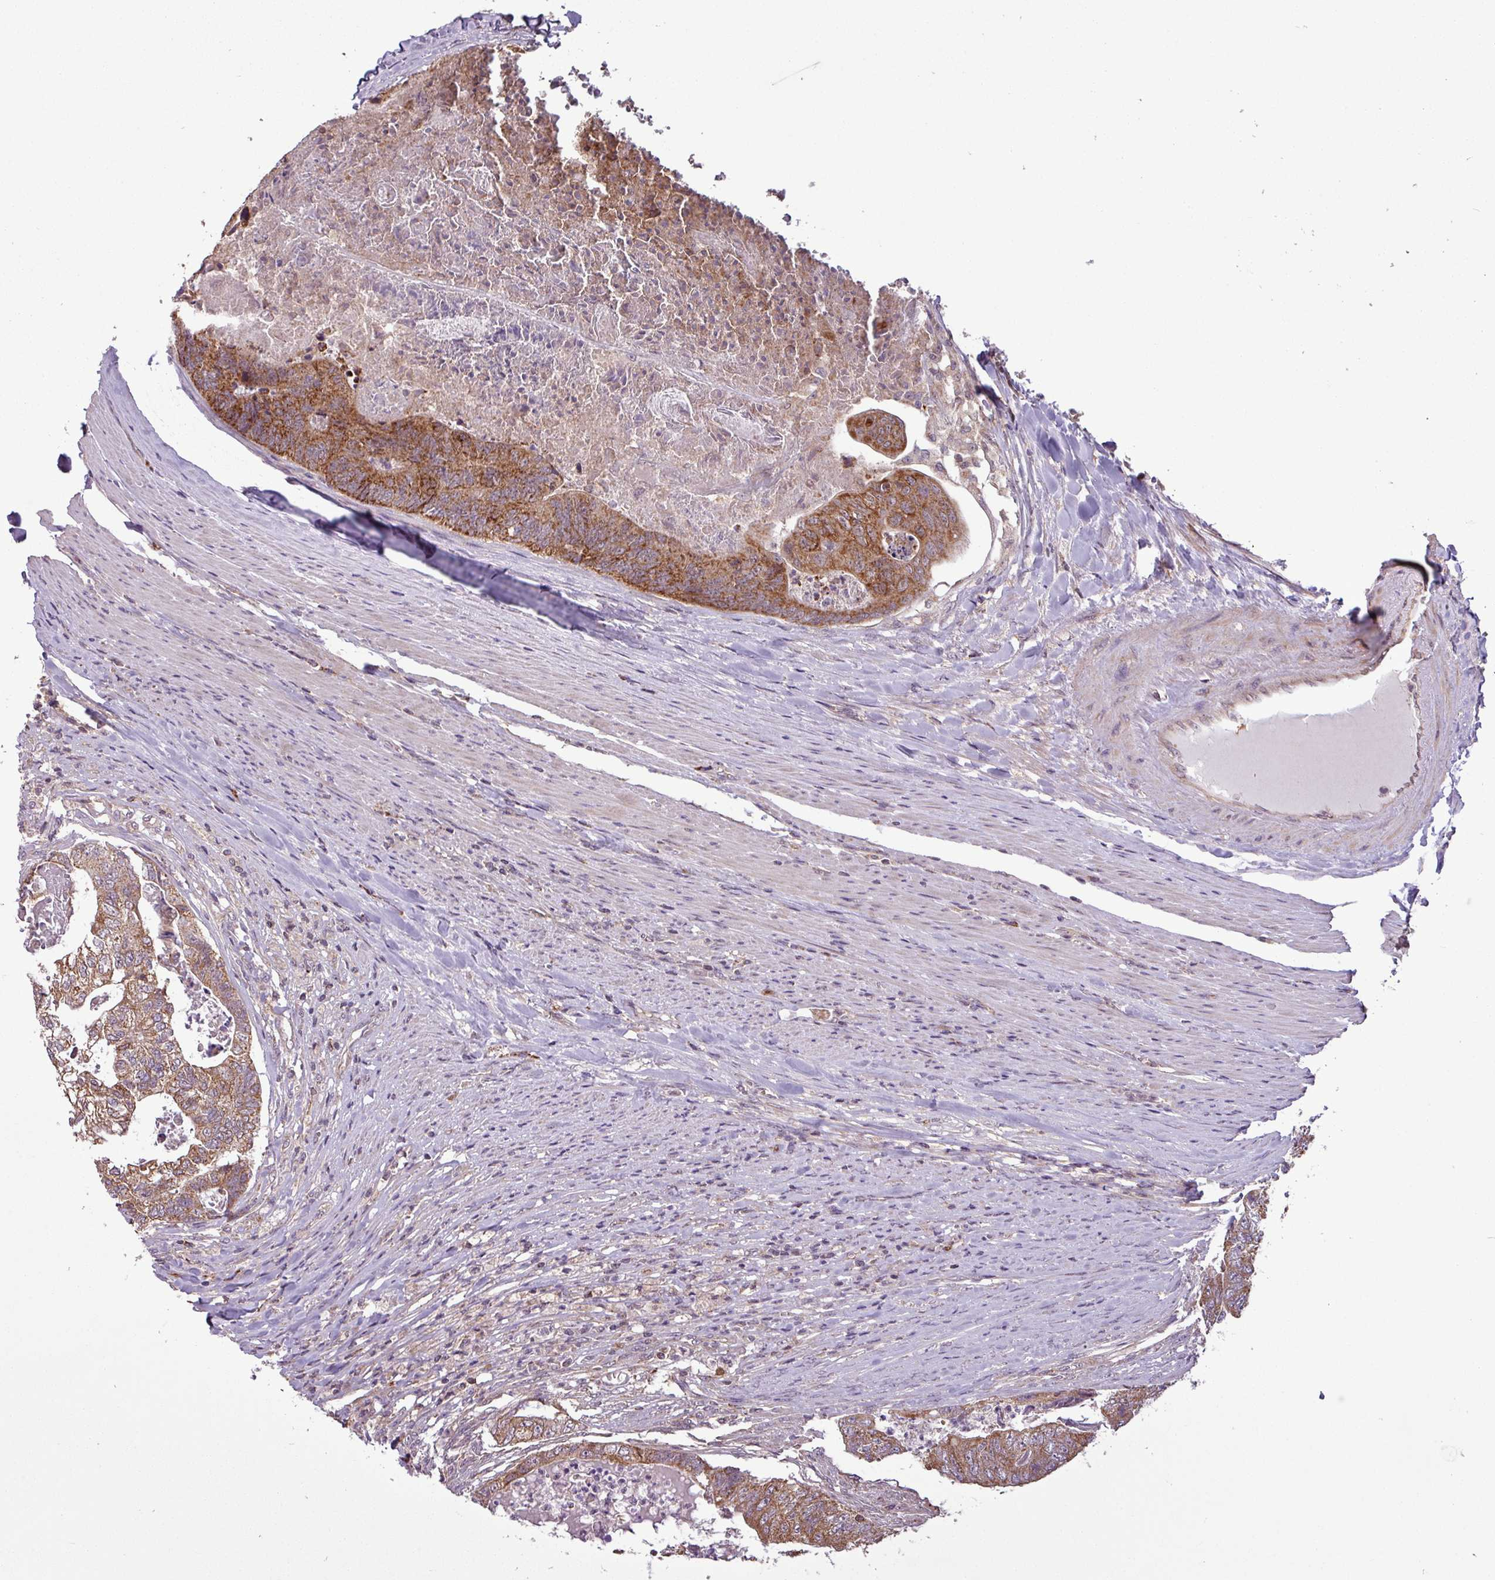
{"staining": {"intensity": "strong", "quantity": ">75%", "location": "cytoplasmic/membranous"}, "tissue": "colorectal cancer", "cell_type": "Tumor cells", "image_type": "cancer", "snomed": [{"axis": "morphology", "description": "Adenocarcinoma, NOS"}, {"axis": "topography", "description": "Colon"}], "caption": "Immunohistochemistry (DAB) staining of colorectal cancer (adenocarcinoma) reveals strong cytoplasmic/membranous protein staining in about >75% of tumor cells.", "gene": "MCTP2", "patient": {"sex": "female", "age": 67}}